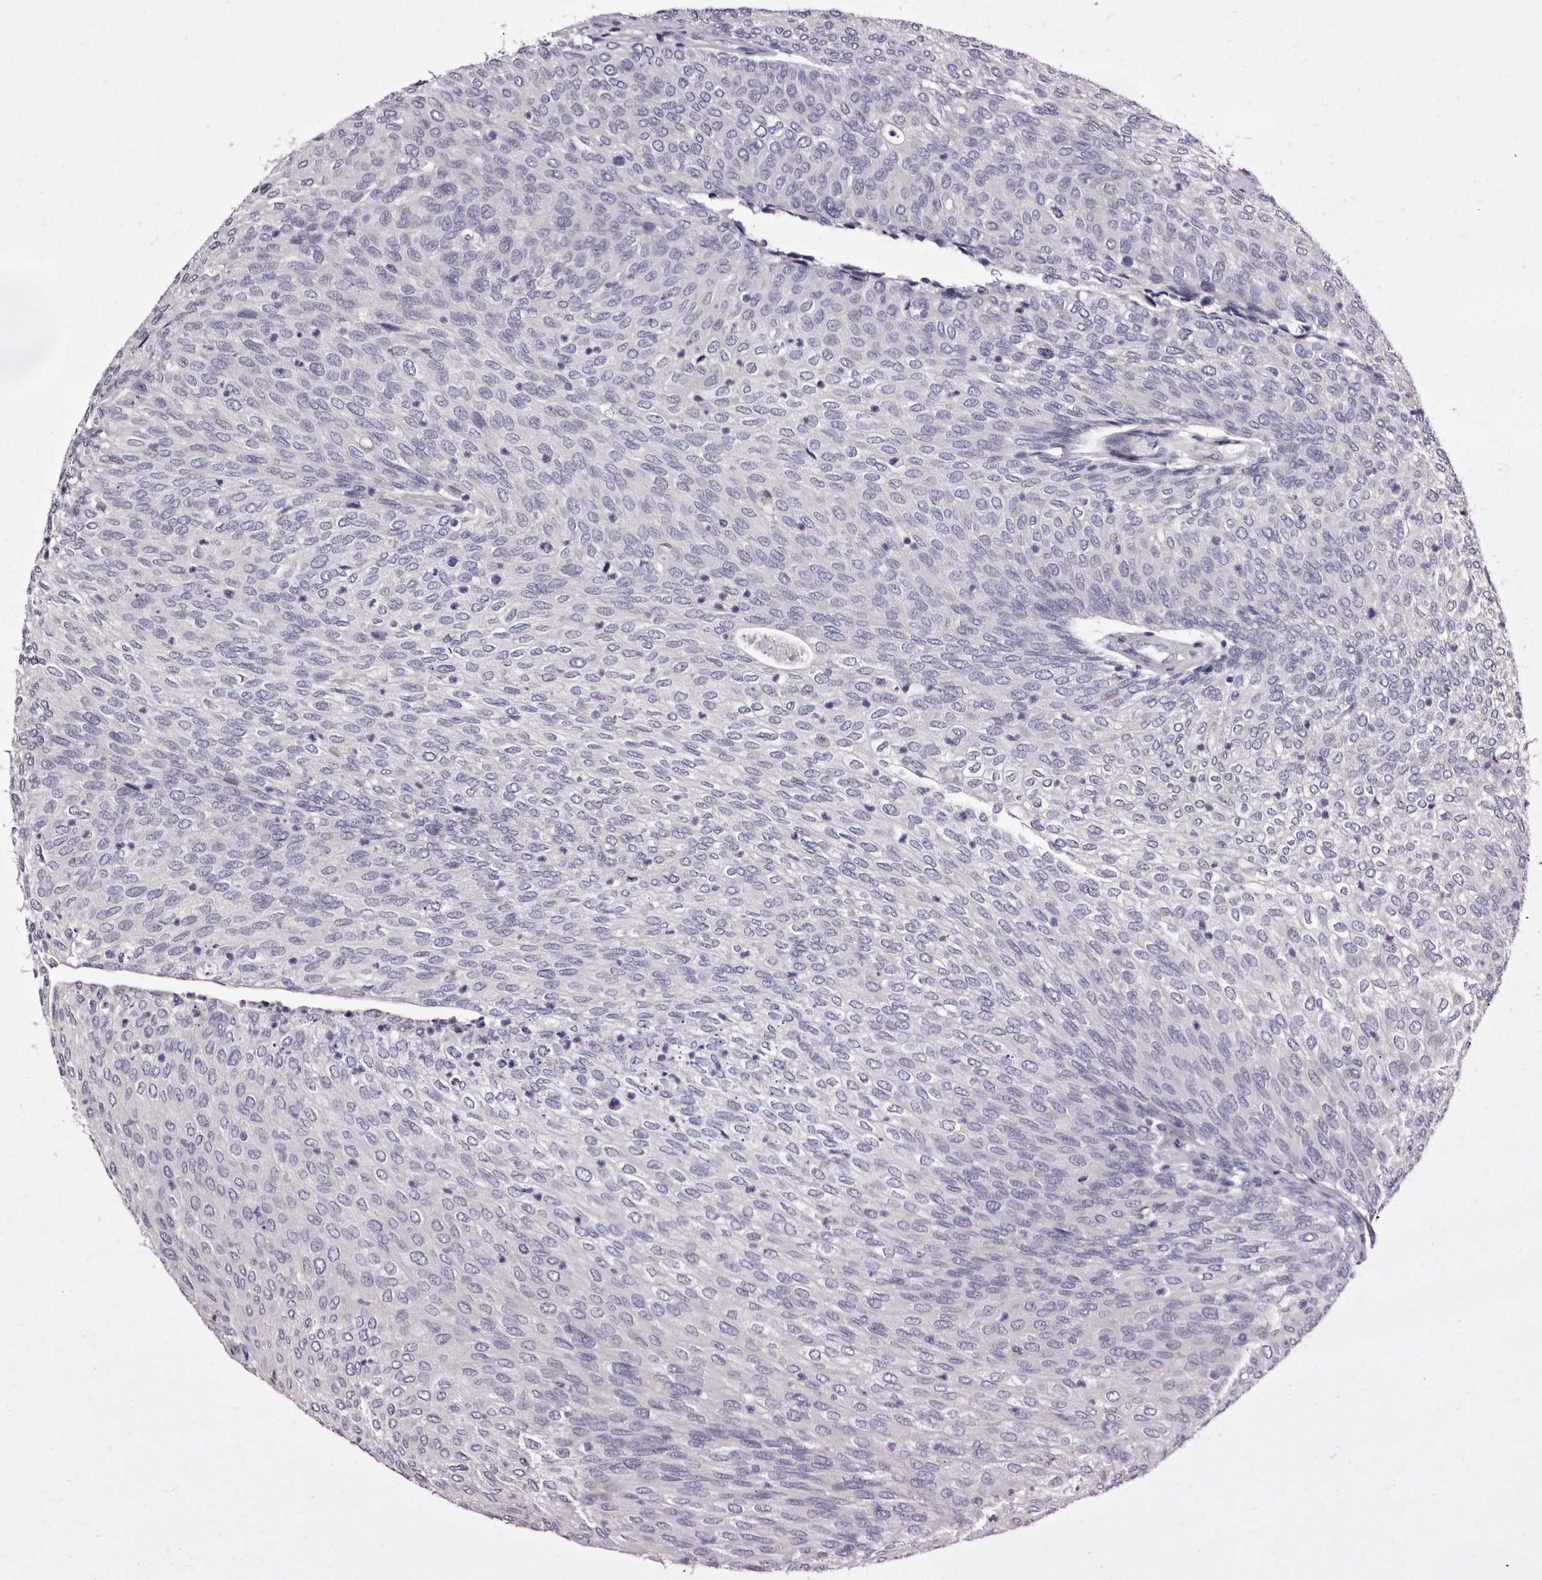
{"staining": {"intensity": "negative", "quantity": "none", "location": "none"}, "tissue": "urothelial cancer", "cell_type": "Tumor cells", "image_type": "cancer", "snomed": [{"axis": "morphology", "description": "Urothelial carcinoma, Low grade"}, {"axis": "topography", "description": "Urinary bladder"}], "caption": "Tumor cells show no significant protein expression in urothelial cancer.", "gene": "LANCL2", "patient": {"sex": "female", "age": 79}}